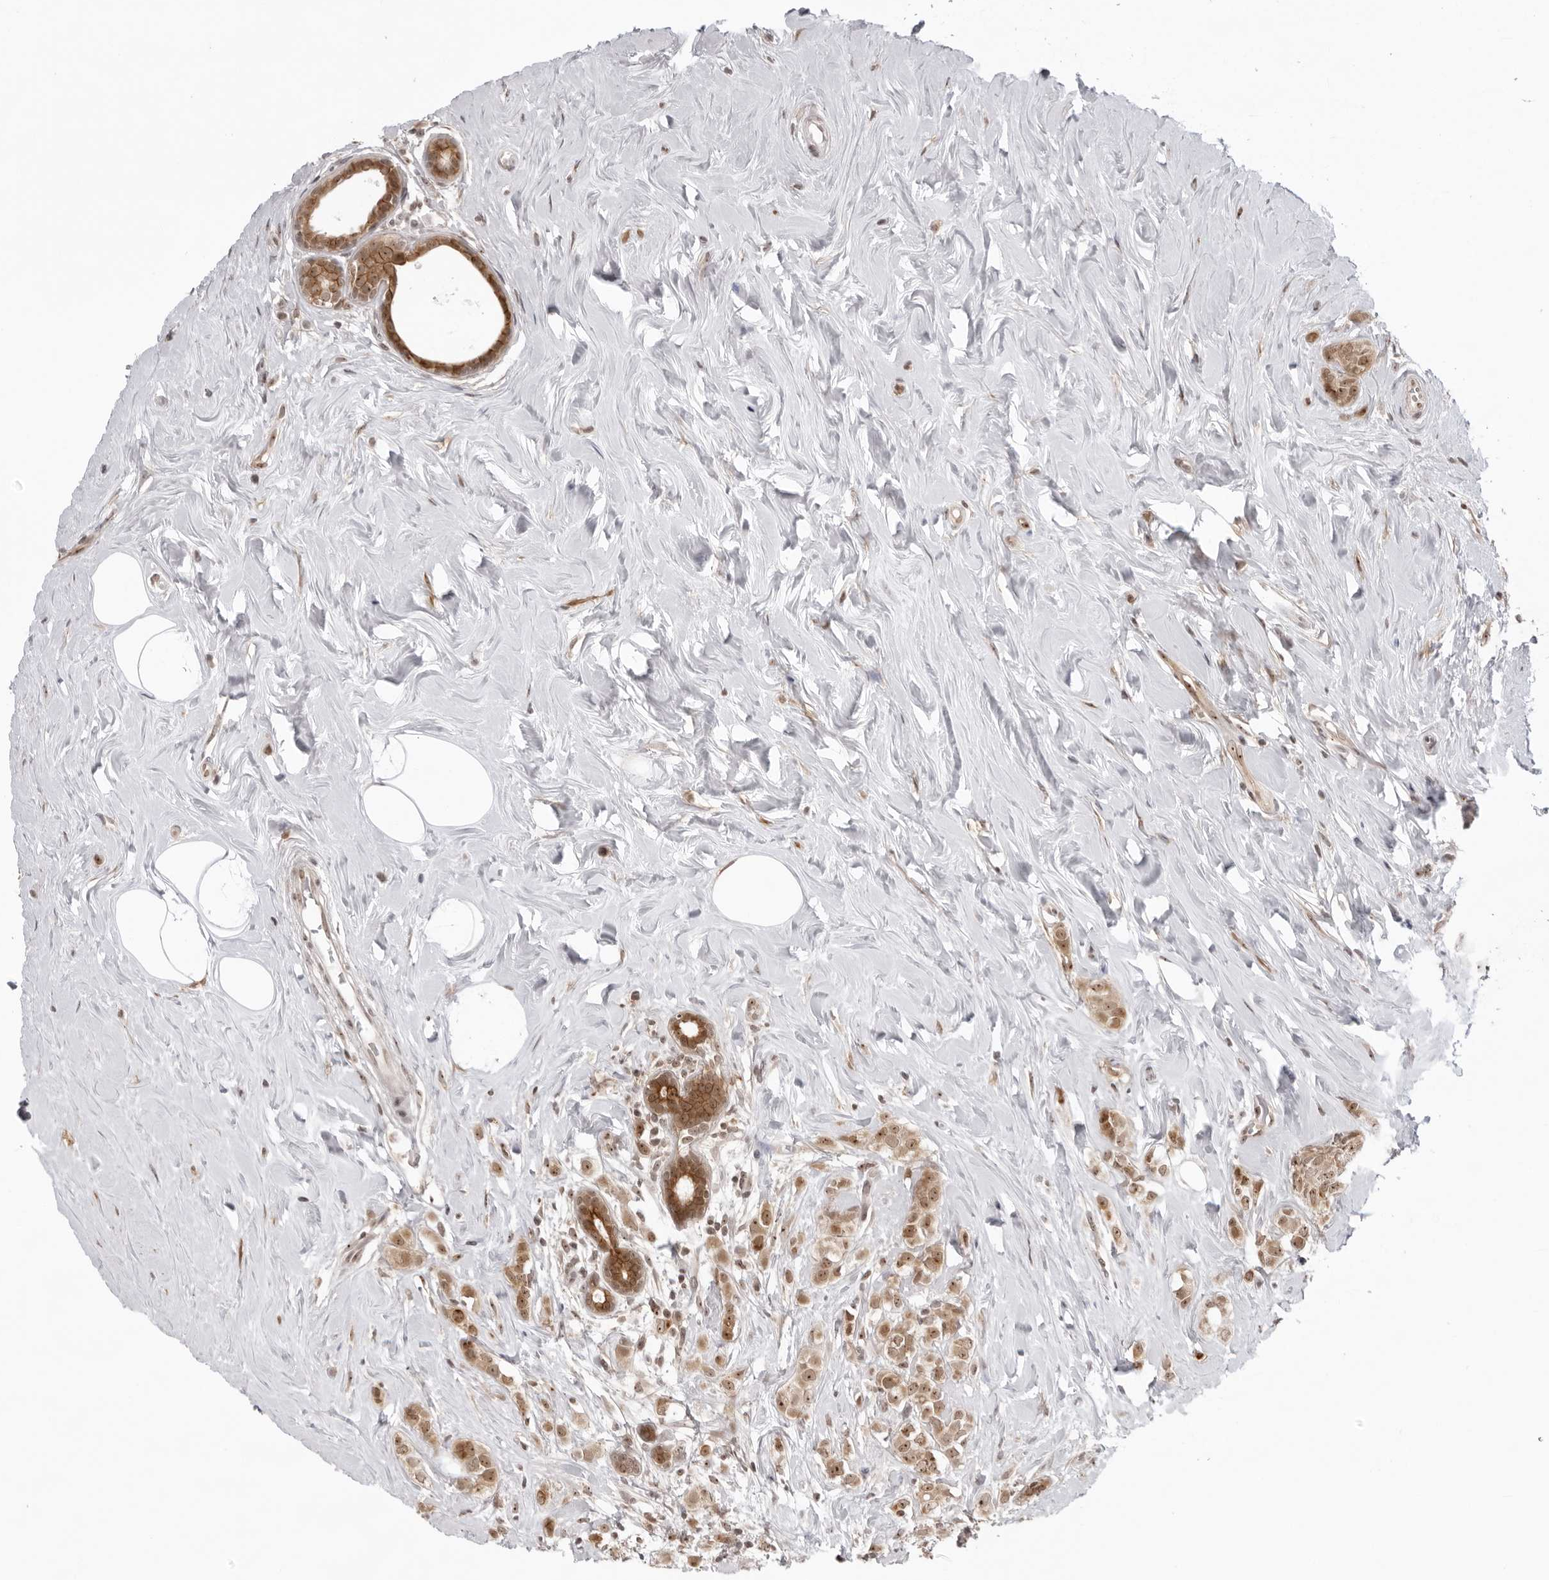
{"staining": {"intensity": "moderate", "quantity": ">75%", "location": "cytoplasmic/membranous,nuclear"}, "tissue": "breast cancer", "cell_type": "Tumor cells", "image_type": "cancer", "snomed": [{"axis": "morphology", "description": "Lobular carcinoma"}, {"axis": "topography", "description": "Breast"}], "caption": "A micrograph of breast cancer stained for a protein reveals moderate cytoplasmic/membranous and nuclear brown staining in tumor cells.", "gene": "EXOSC10", "patient": {"sex": "female", "age": 47}}